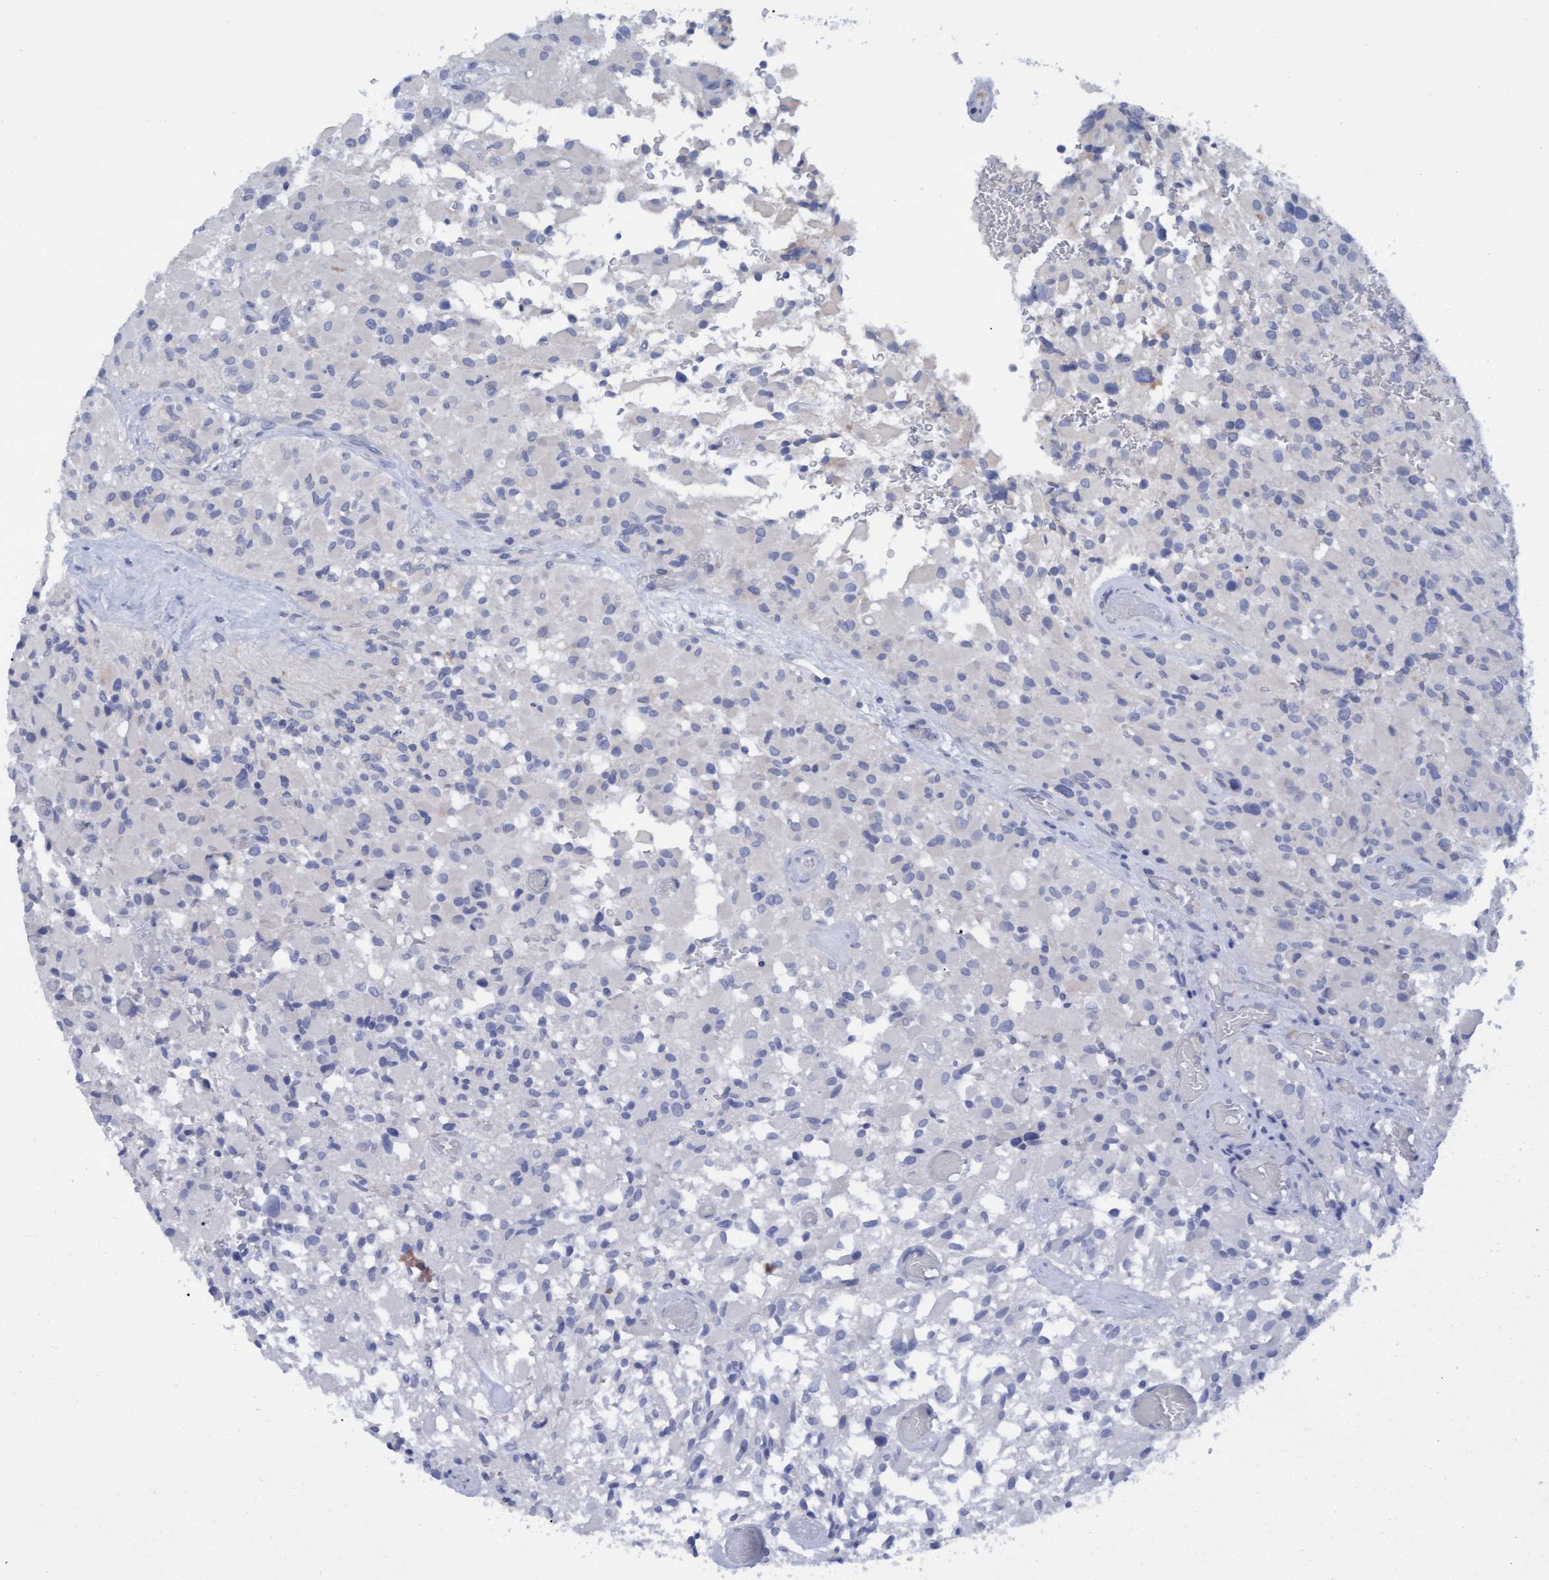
{"staining": {"intensity": "negative", "quantity": "none", "location": "none"}, "tissue": "glioma", "cell_type": "Tumor cells", "image_type": "cancer", "snomed": [{"axis": "morphology", "description": "Glioma, malignant, High grade"}, {"axis": "topography", "description": "Brain"}], "caption": "There is no significant expression in tumor cells of glioma. Nuclei are stained in blue.", "gene": "SSTR3", "patient": {"sex": "male", "age": 71}}